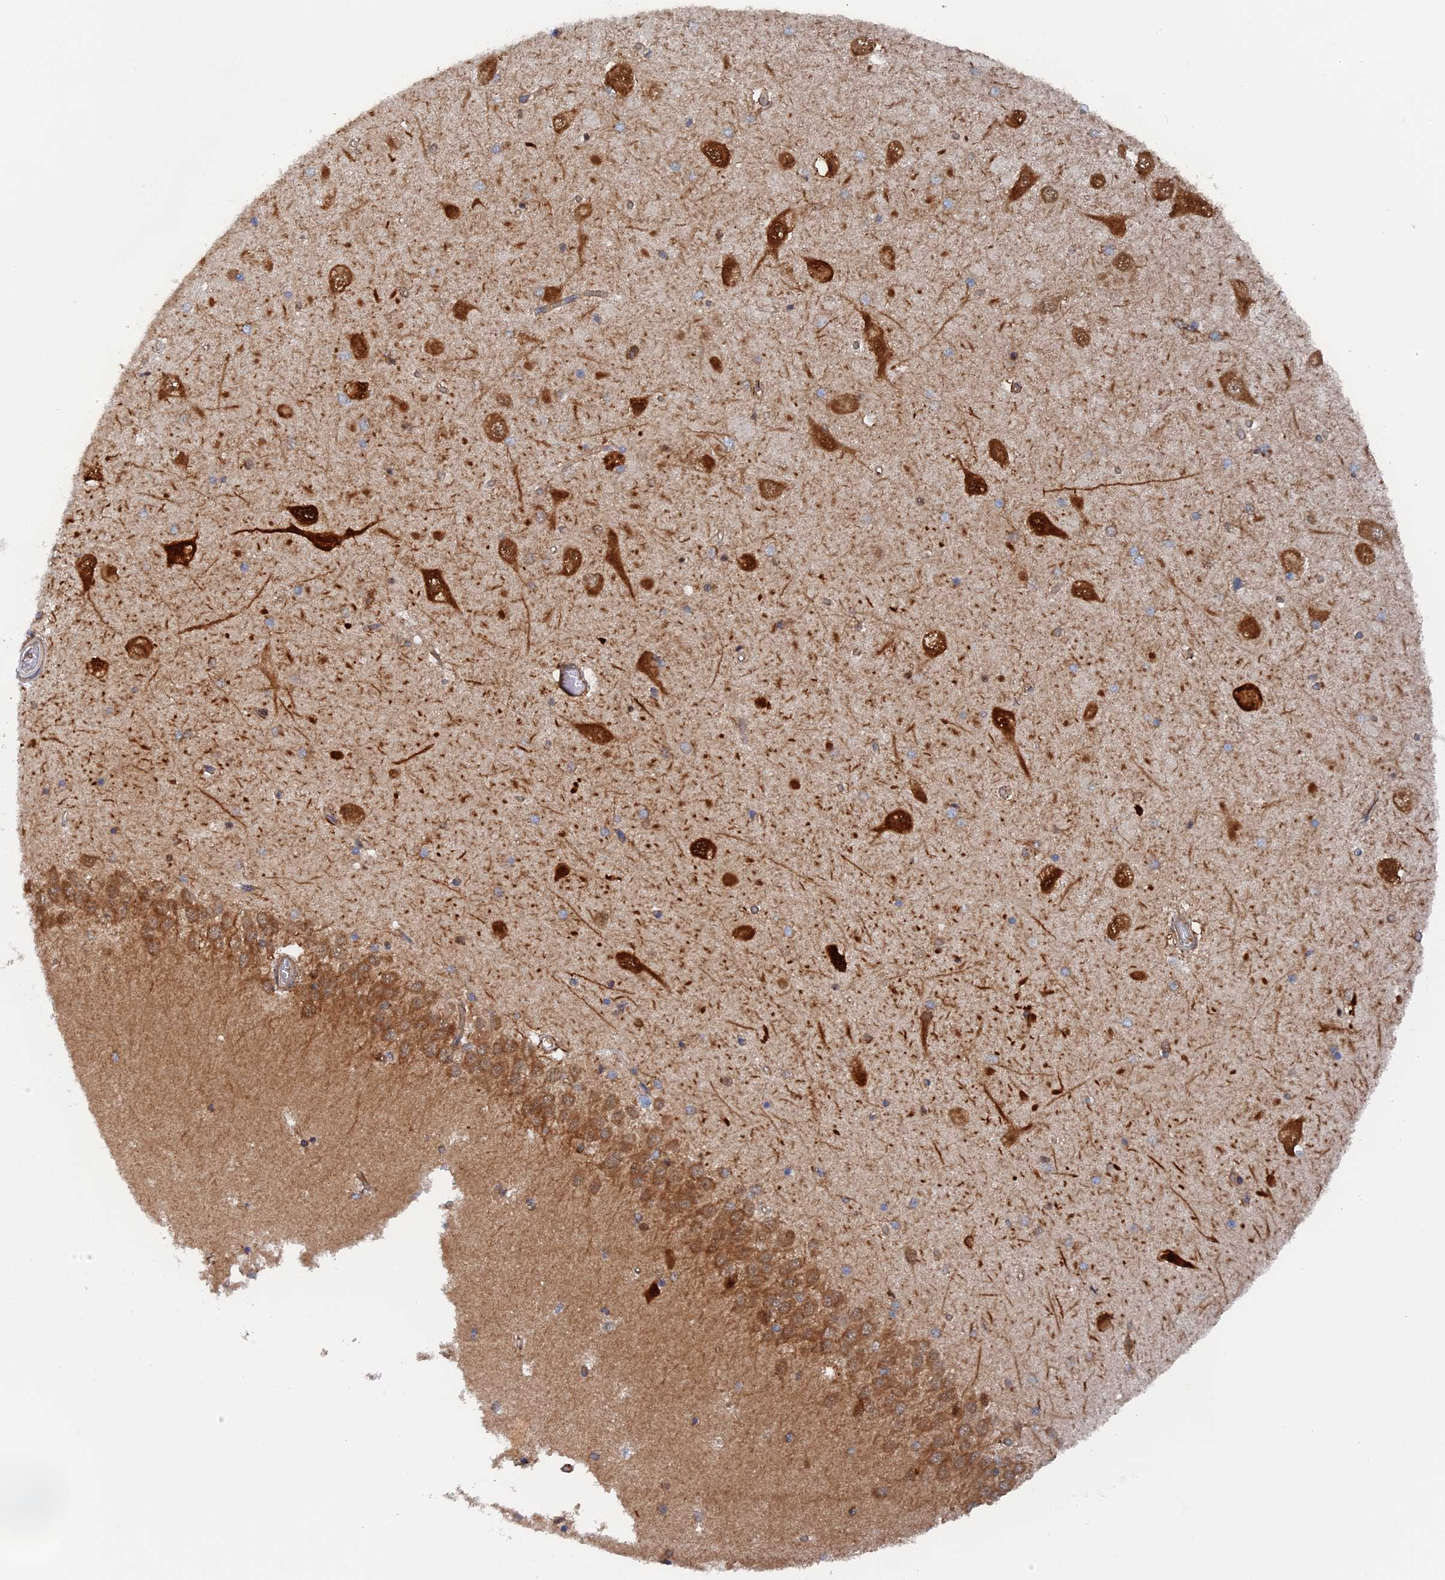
{"staining": {"intensity": "weak", "quantity": "<25%", "location": "cytoplasmic/membranous"}, "tissue": "hippocampus", "cell_type": "Glial cells", "image_type": "normal", "snomed": [{"axis": "morphology", "description": "Normal tissue, NOS"}, {"axis": "topography", "description": "Hippocampus"}], "caption": "Immunohistochemistry of unremarkable human hippocampus shows no expression in glial cells. (DAB (3,3'-diaminobenzidine) immunohistochemistry visualized using brightfield microscopy, high magnification).", "gene": "TMEM196", "patient": {"sex": "male", "age": 45}}